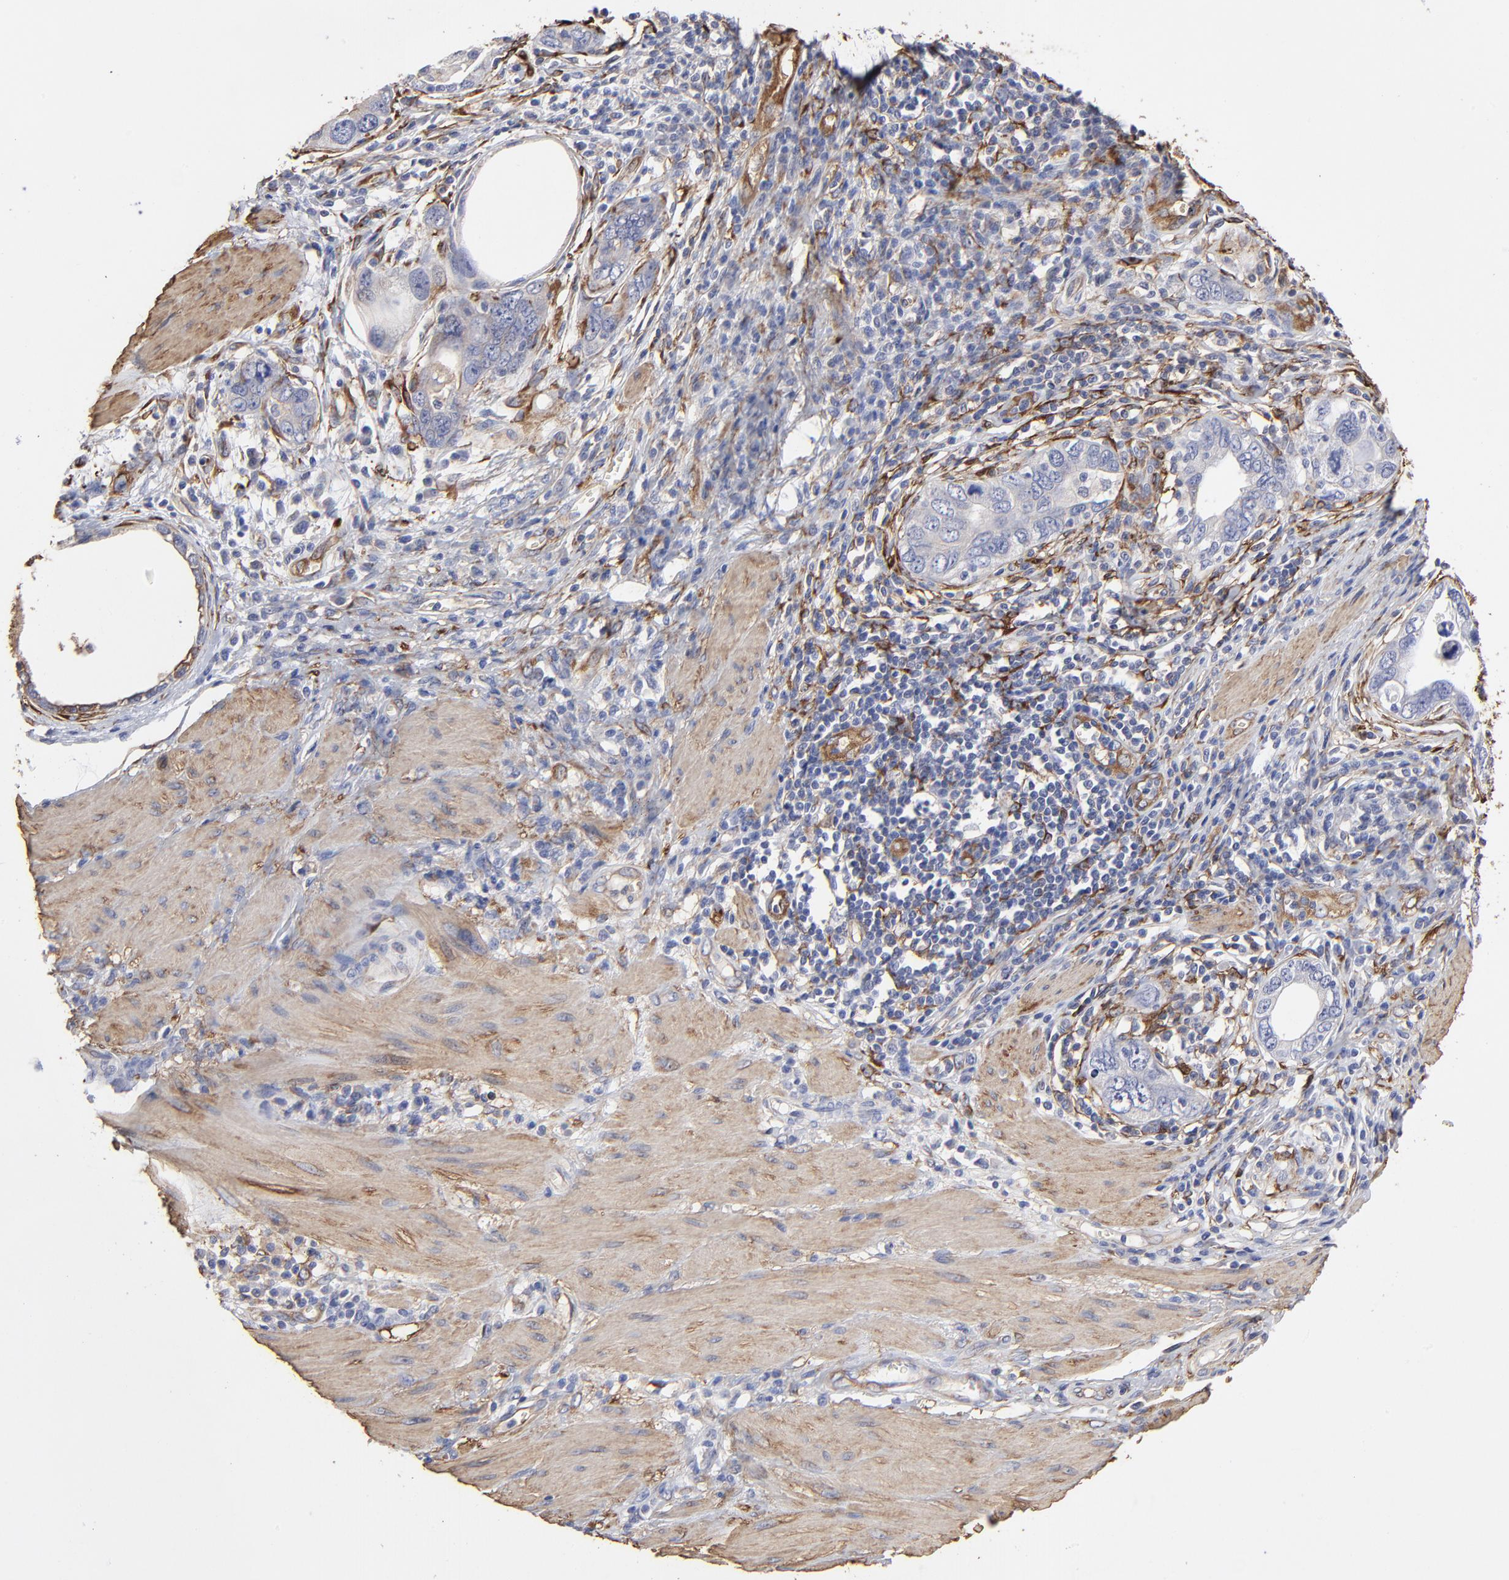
{"staining": {"intensity": "negative", "quantity": "none", "location": "none"}, "tissue": "stomach cancer", "cell_type": "Tumor cells", "image_type": "cancer", "snomed": [{"axis": "morphology", "description": "Adenocarcinoma, NOS"}, {"axis": "topography", "description": "Stomach, lower"}], "caption": "Immunohistochemistry image of neoplastic tissue: human stomach cancer stained with DAB (3,3'-diaminobenzidine) exhibits no significant protein positivity in tumor cells. (Stains: DAB (3,3'-diaminobenzidine) immunohistochemistry (IHC) with hematoxylin counter stain, Microscopy: brightfield microscopy at high magnification).", "gene": "CILP", "patient": {"sex": "female", "age": 93}}